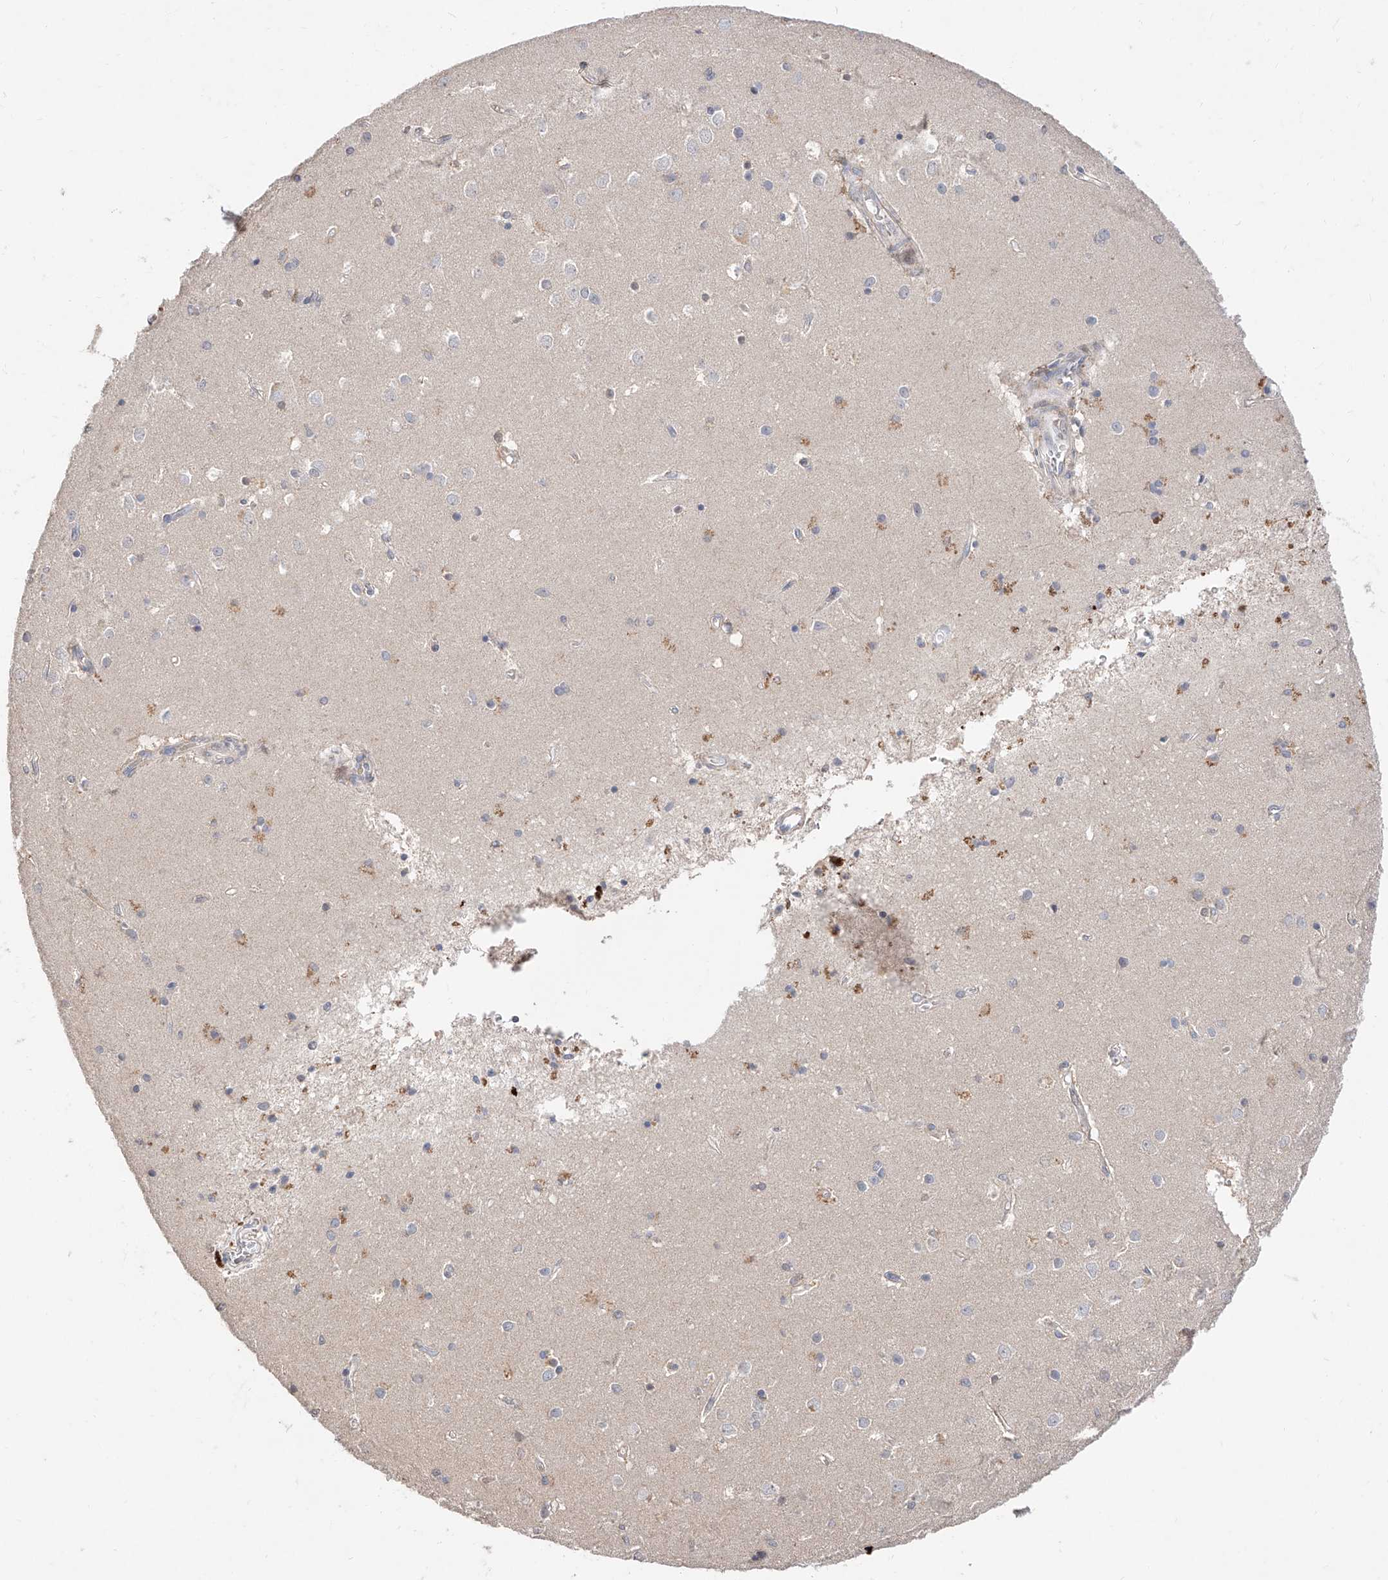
{"staining": {"intensity": "negative", "quantity": "none", "location": "none"}, "tissue": "cerebral cortex", "cell_type": "Endothelial cells", "image_type": "normal", "snomed": [{"axis": "morphology", "description": "Normal tissue, NOS"}, {"axis": "topography", "description": "Cerebral cortex"}], "caption": "An immunohistochemistry histopathology image of normal cerebral cortex is shown. There is no staining in endothelial cells of cerebral cortex.", "gene": "FUCA2", "patient": {"sex": "male", "age": 54}}